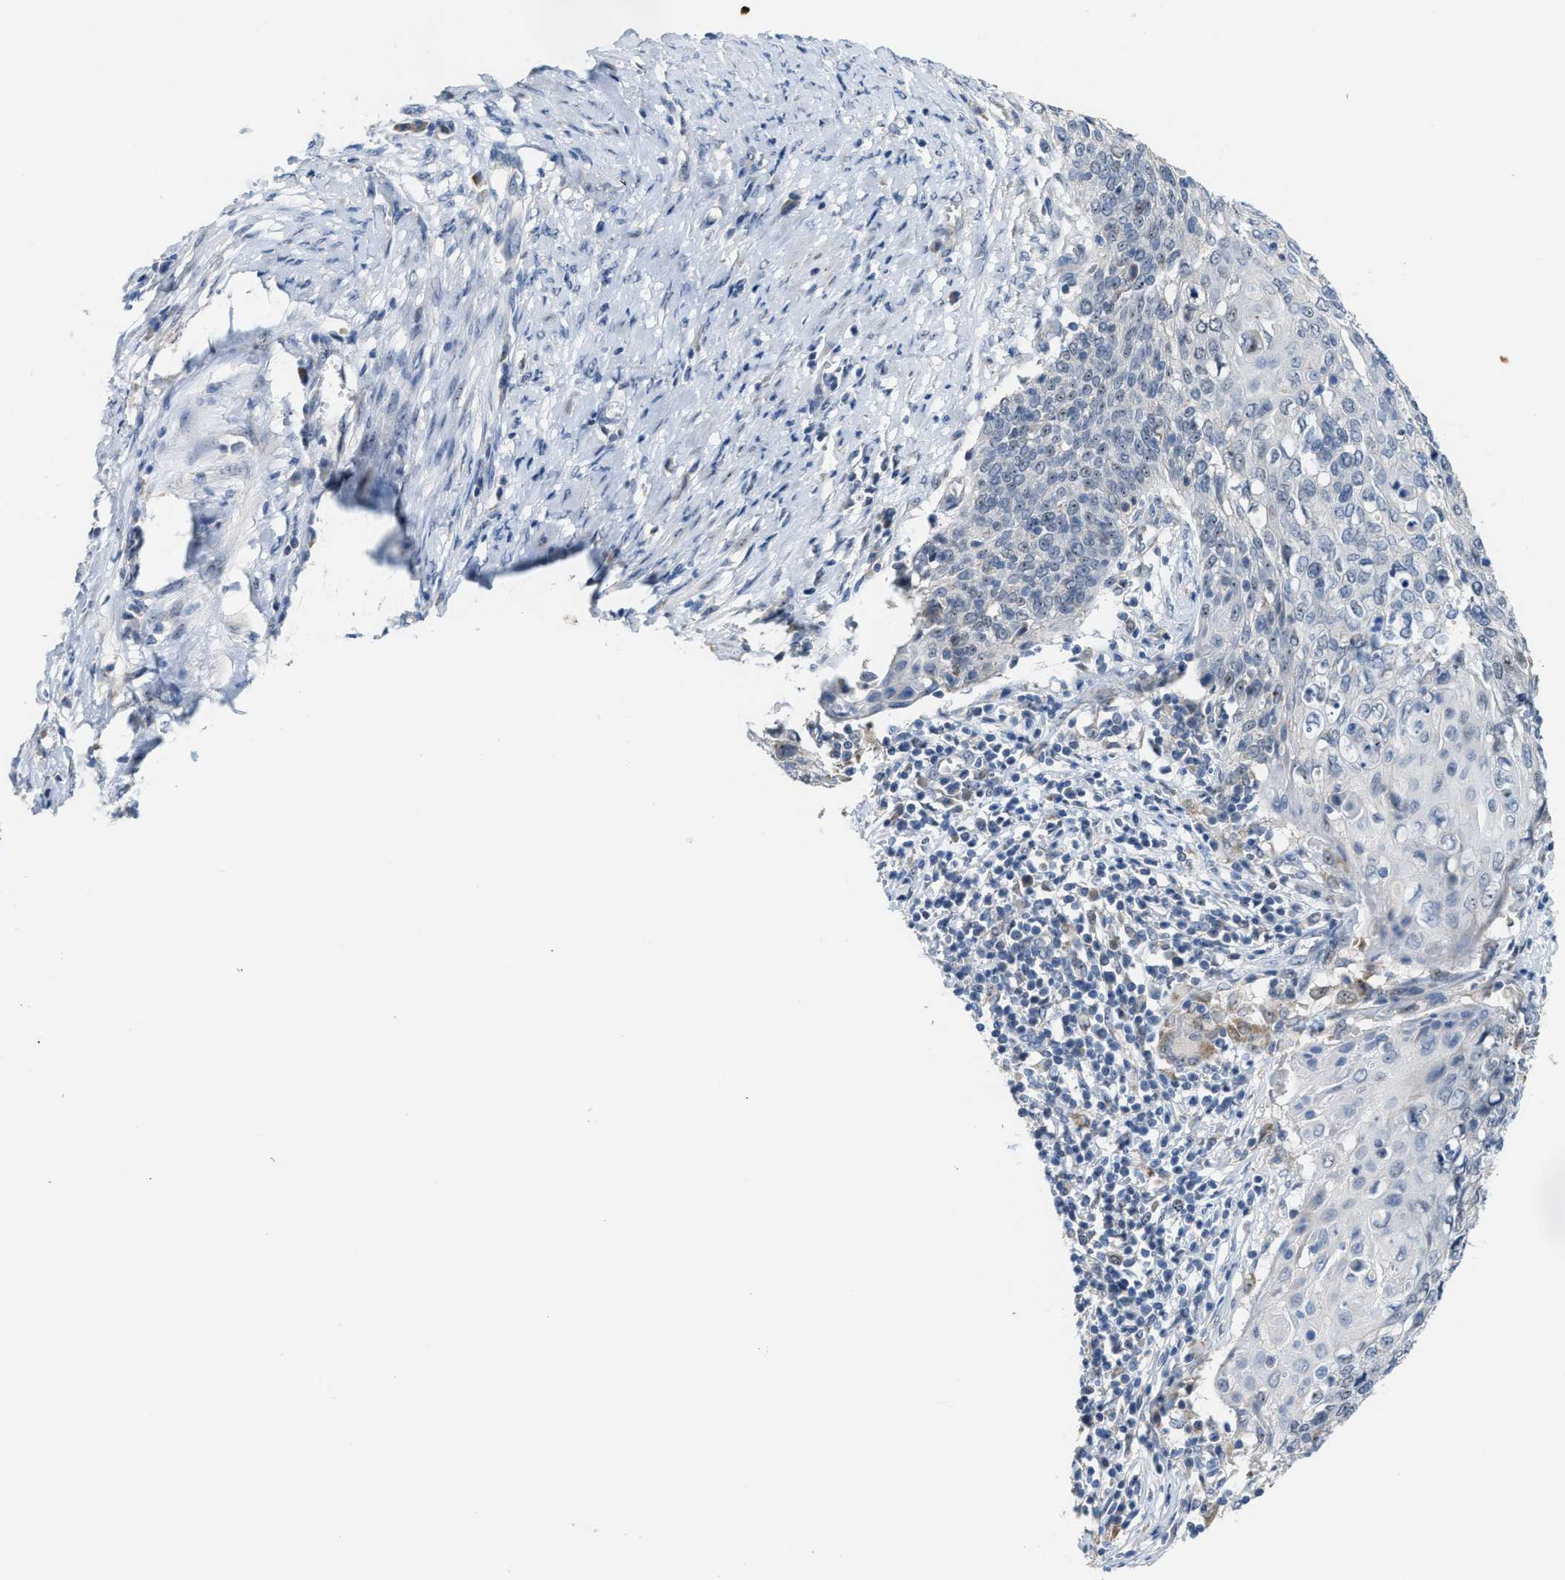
{"staining": {"intensity": "weak", "quantity": "25%-75%", "location": "nuclear"}, "tissue": "cervical cancer", "cell_type": "Tumor cells", "image_type": "cancer", "snomed": [{"axis": "morphology", "description": "Squamous cell carcinoma, NOS"}, {"axis": "topography", "description": "Cervix"}], "caption": "Immunohistochemical staining of human cervical squamous cell carcinoma shows weak nuclear protein expression in about 25%-75% of tumor cells.", "gene": "ZNF783", "patient": {"sex": "female", "age": 39}}